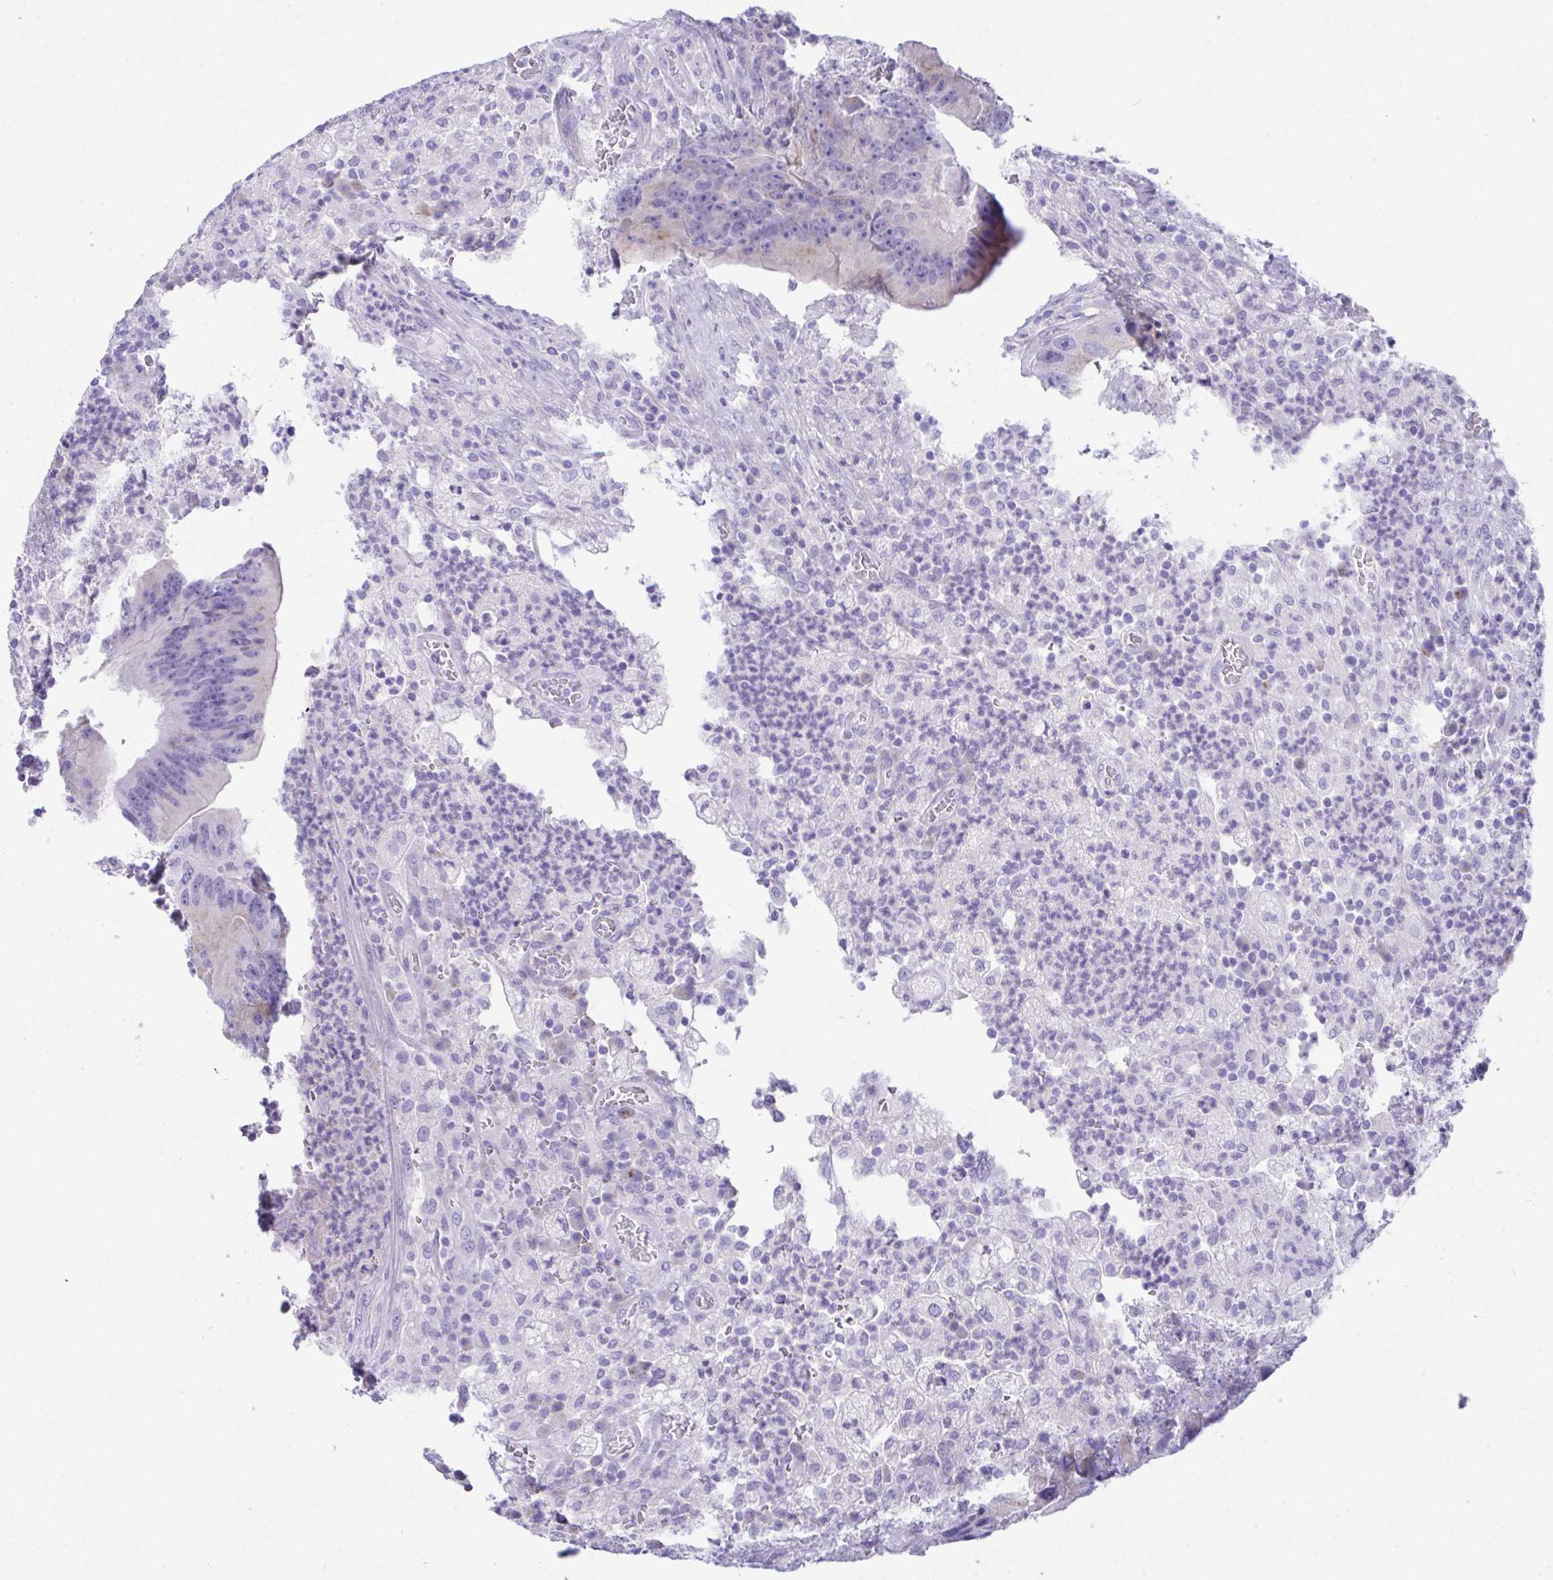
{"staining": {"intensity": "weak", "quantity": "<25%", "location": "cytoplasmic/membranous"}, "tissue": "colorectal cancer", "cell_type": "Tumor cells", "image_type": "cancer", "snomed": [{"axis": "morphology", "description": "Adenocarcinoma, NOS"}, {"axis": "topography", "description": "Colon"}], "caption": "The immunohistochemistry photomicrograph has no significant staining in tumor cells of colorectal cancer tissue.", "gene": "TMEM106B", "patient": {"sex": "female", "age": 86}}